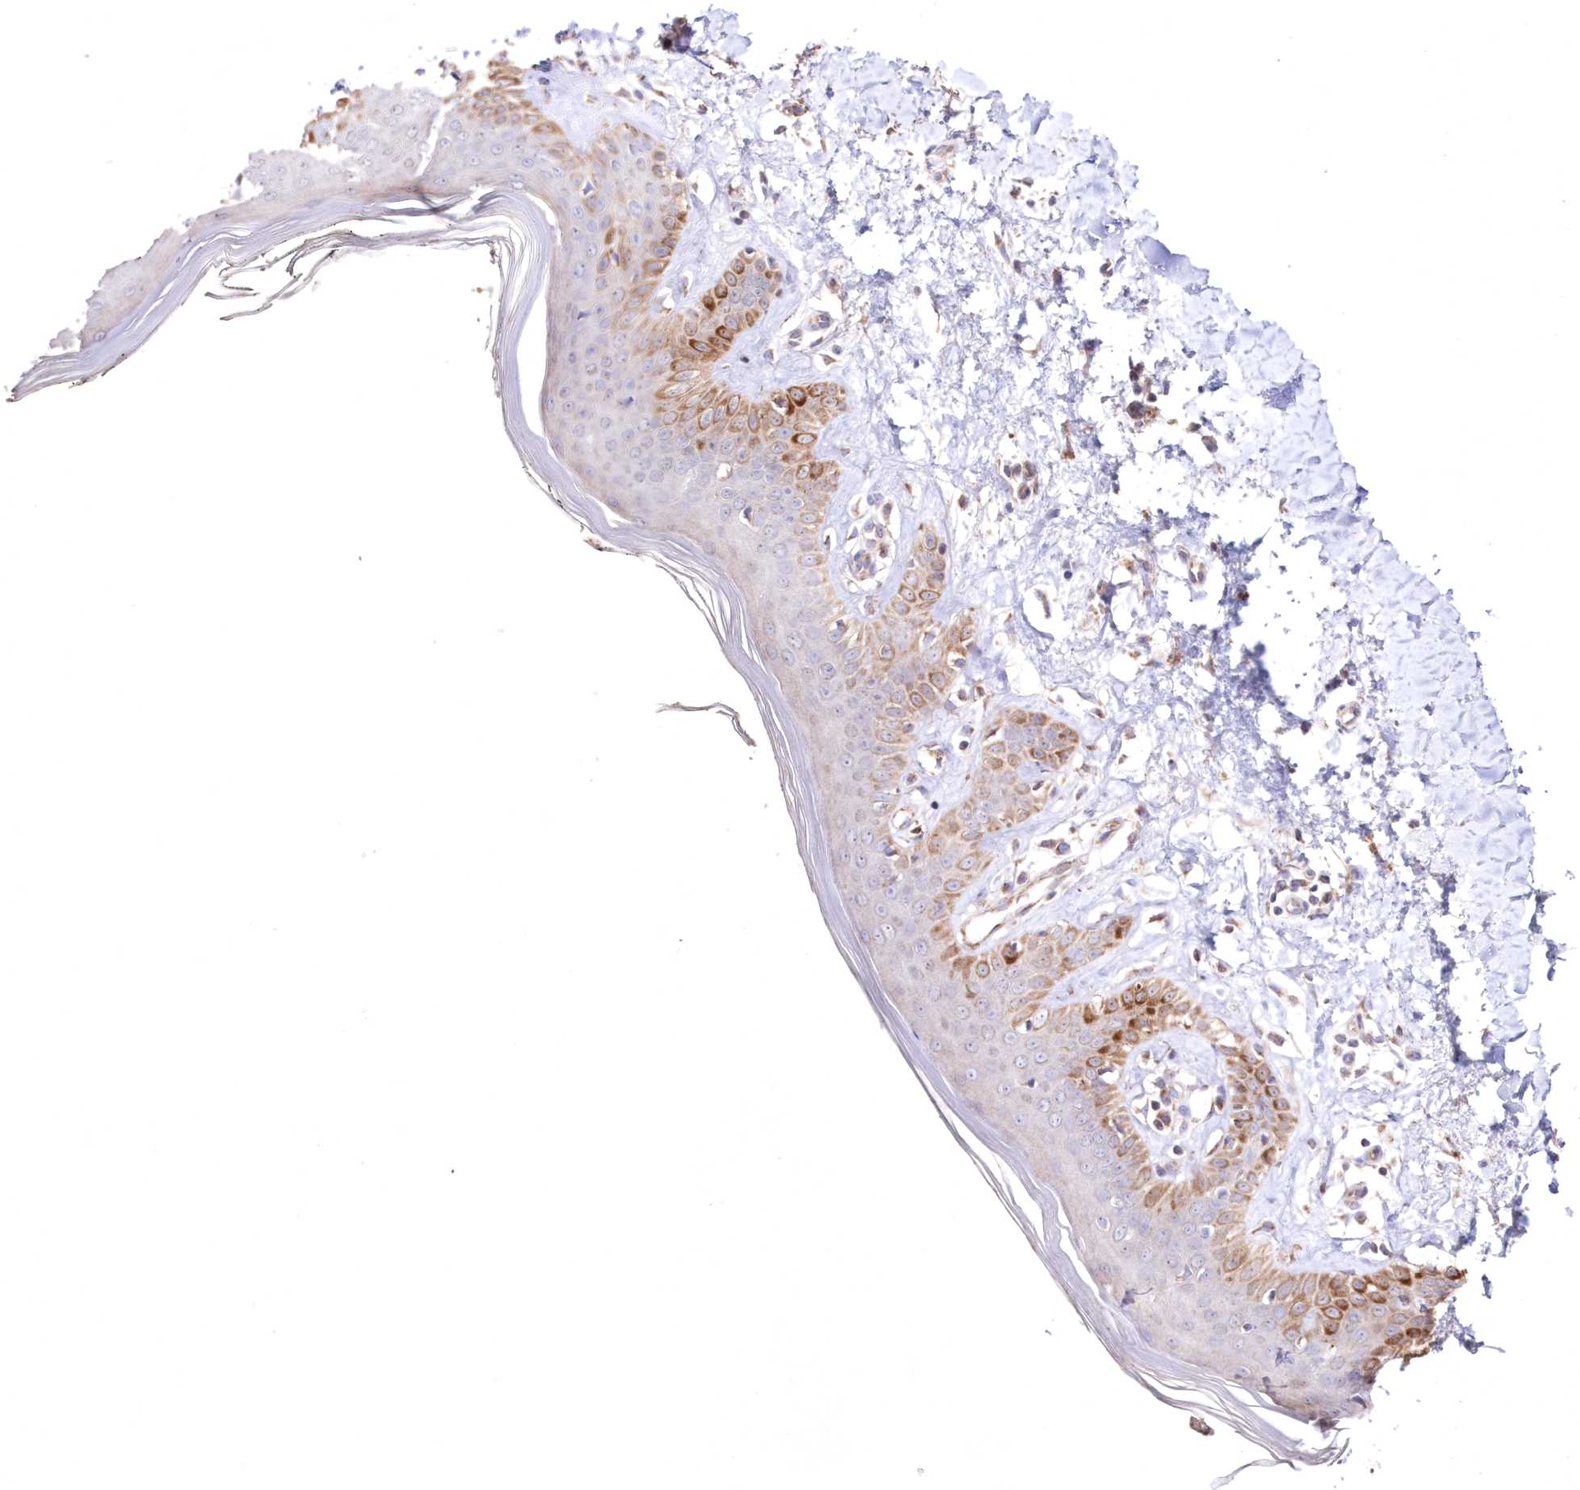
{"staining": {"intensity": "weak", "quantity": ">75%", "location": "cytoplasmic/membranous"}, "tissue": "skin", "cell_type": "Fibroblasts", "image_type": "normal", "snomed": [{"axis": "morphology", "description": "Normal tissue, NOS"}, {"axis": "topography", "description": "Skin"}], "caption": "This micrograph shows immunohistochemistry staining of benign human skin, with low weak cytoplasmic/membranous positivity in approximately >75% of fibroblasts.", "gene": "HADHB", "patient": {"sex": "female", "age": 64}}